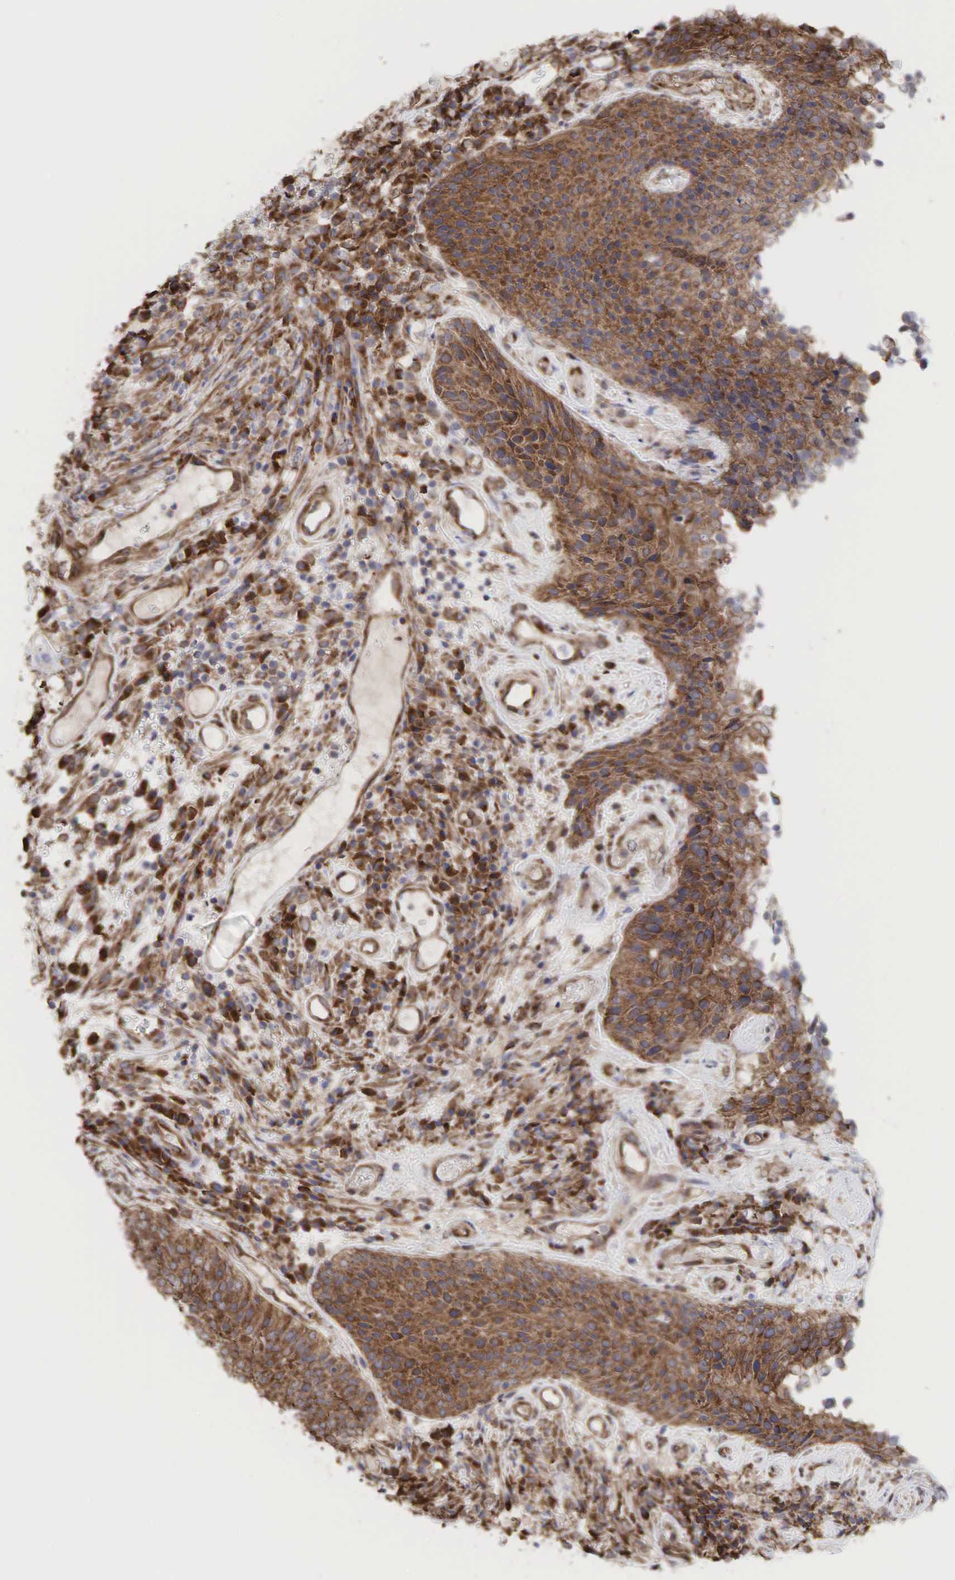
{"staining": {"intensity": "strong", "quantity": ">75%", "location": "cytoplasmic/membranous"}, "tissue": "urothelial cancer", "cell_type": "Tumor cells", "image_type": "cancer", "snomed": [{"axis": "morphology", "description": "Urothelial carcinoma, Low grade"}, {"axis": "topography", "description": "Urinary bladder"}], "caption": "Immunohistochemical staining of human urothelial carcinoma (low-grade) reveals high levels of strong cytoplasmic/membranous expression in about >75% of tumor cells.", "gene": "PABPC5", "patient": {"sex": "male", "age": 85}}